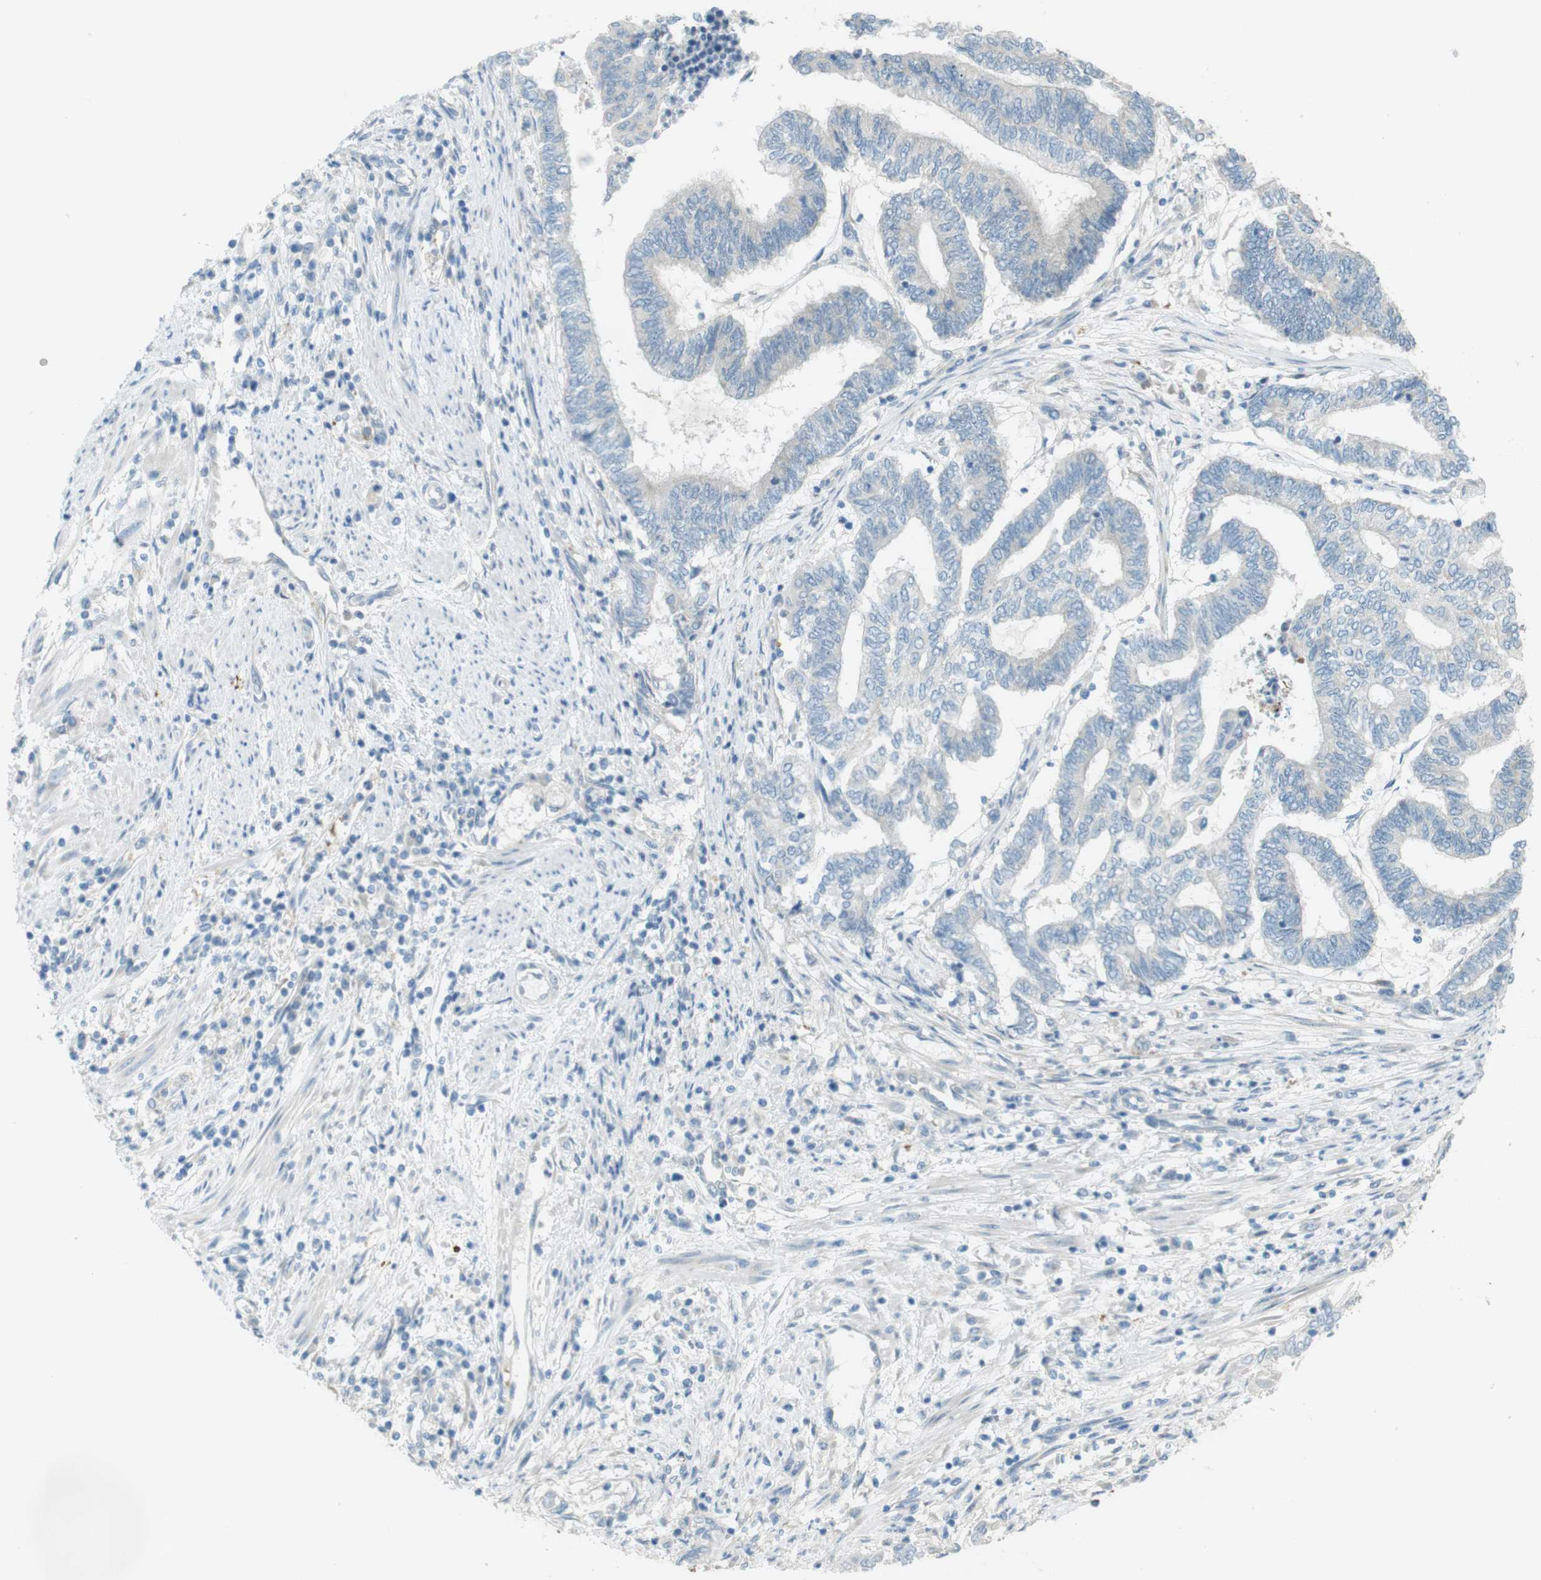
{"staining": {"intensity": "negative", "quantity": "none", "location": "none"}, "tissue": "endometrial cancer", "cell_type": "Tumor cells", "image_type": "cancer", "snomed": [{"axis": "morphology", "description": "Adenocarcinoma, NOS"}, {"axis": "topography", "description": "Uterus"}, {"axis": "topography", "description": "Endometrium"}], "caption": "The photomicrograph shows no significant positivity in tumor cells of adenocarcinoma (endometrial).", "gene": "TMEM41B", "patient": {"sex": "female", "age": 70}}